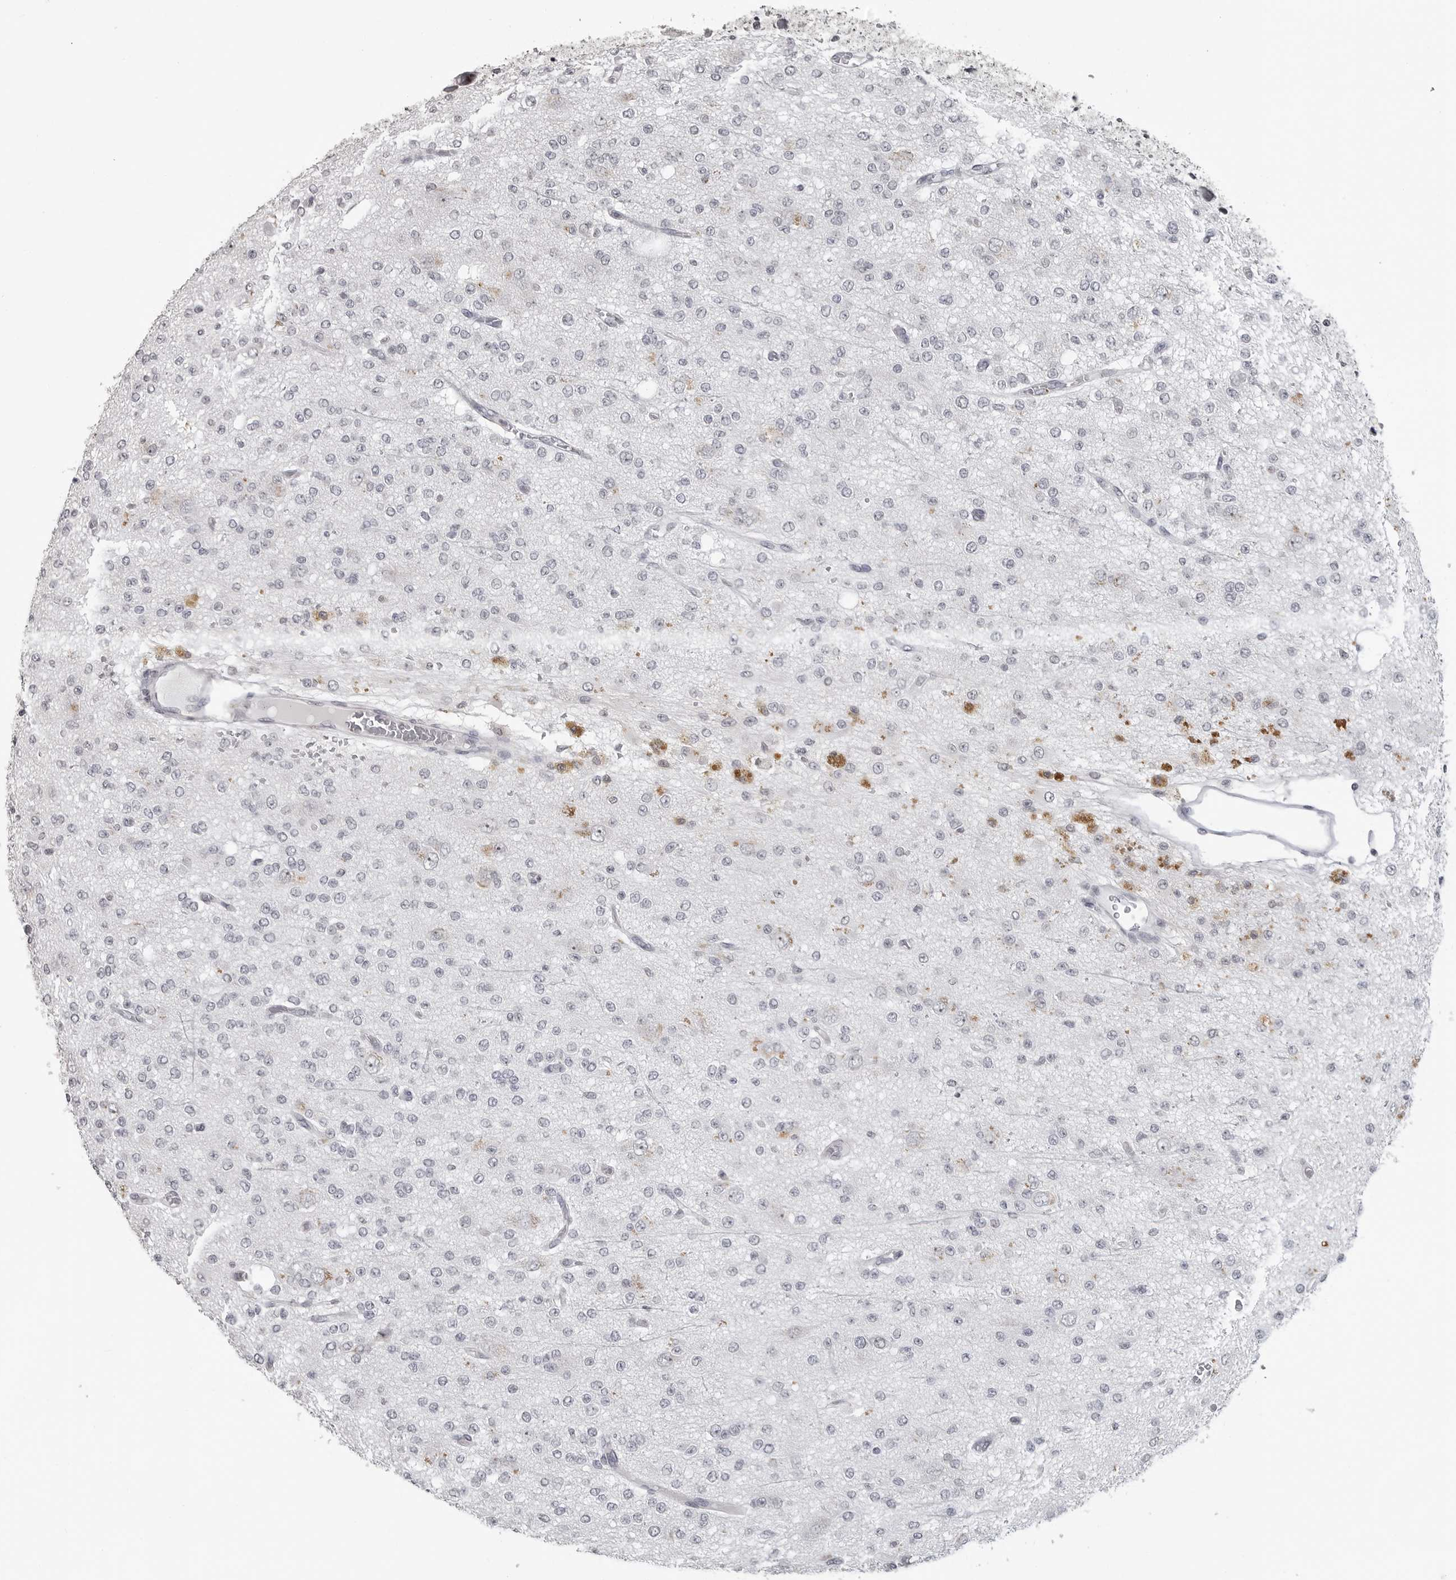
{"staining": {"intensity": "negative", "quantity": "none", "location": "none"}, "tissue": "glioma", "cell_type": "Tumor cells", "image_type": "cancer", "snomed": [{"axis": "morphology", "description": "Glioma, malignant, Low grade"}, {"axis": "topography", "description": "Brain"}], "caption": "Immunohistochemical staining of malignant low-grade glioma displays no significant staining in tumor cells.", "gene": "DDX54", "patient": {"sex": "male", "age": 38}}